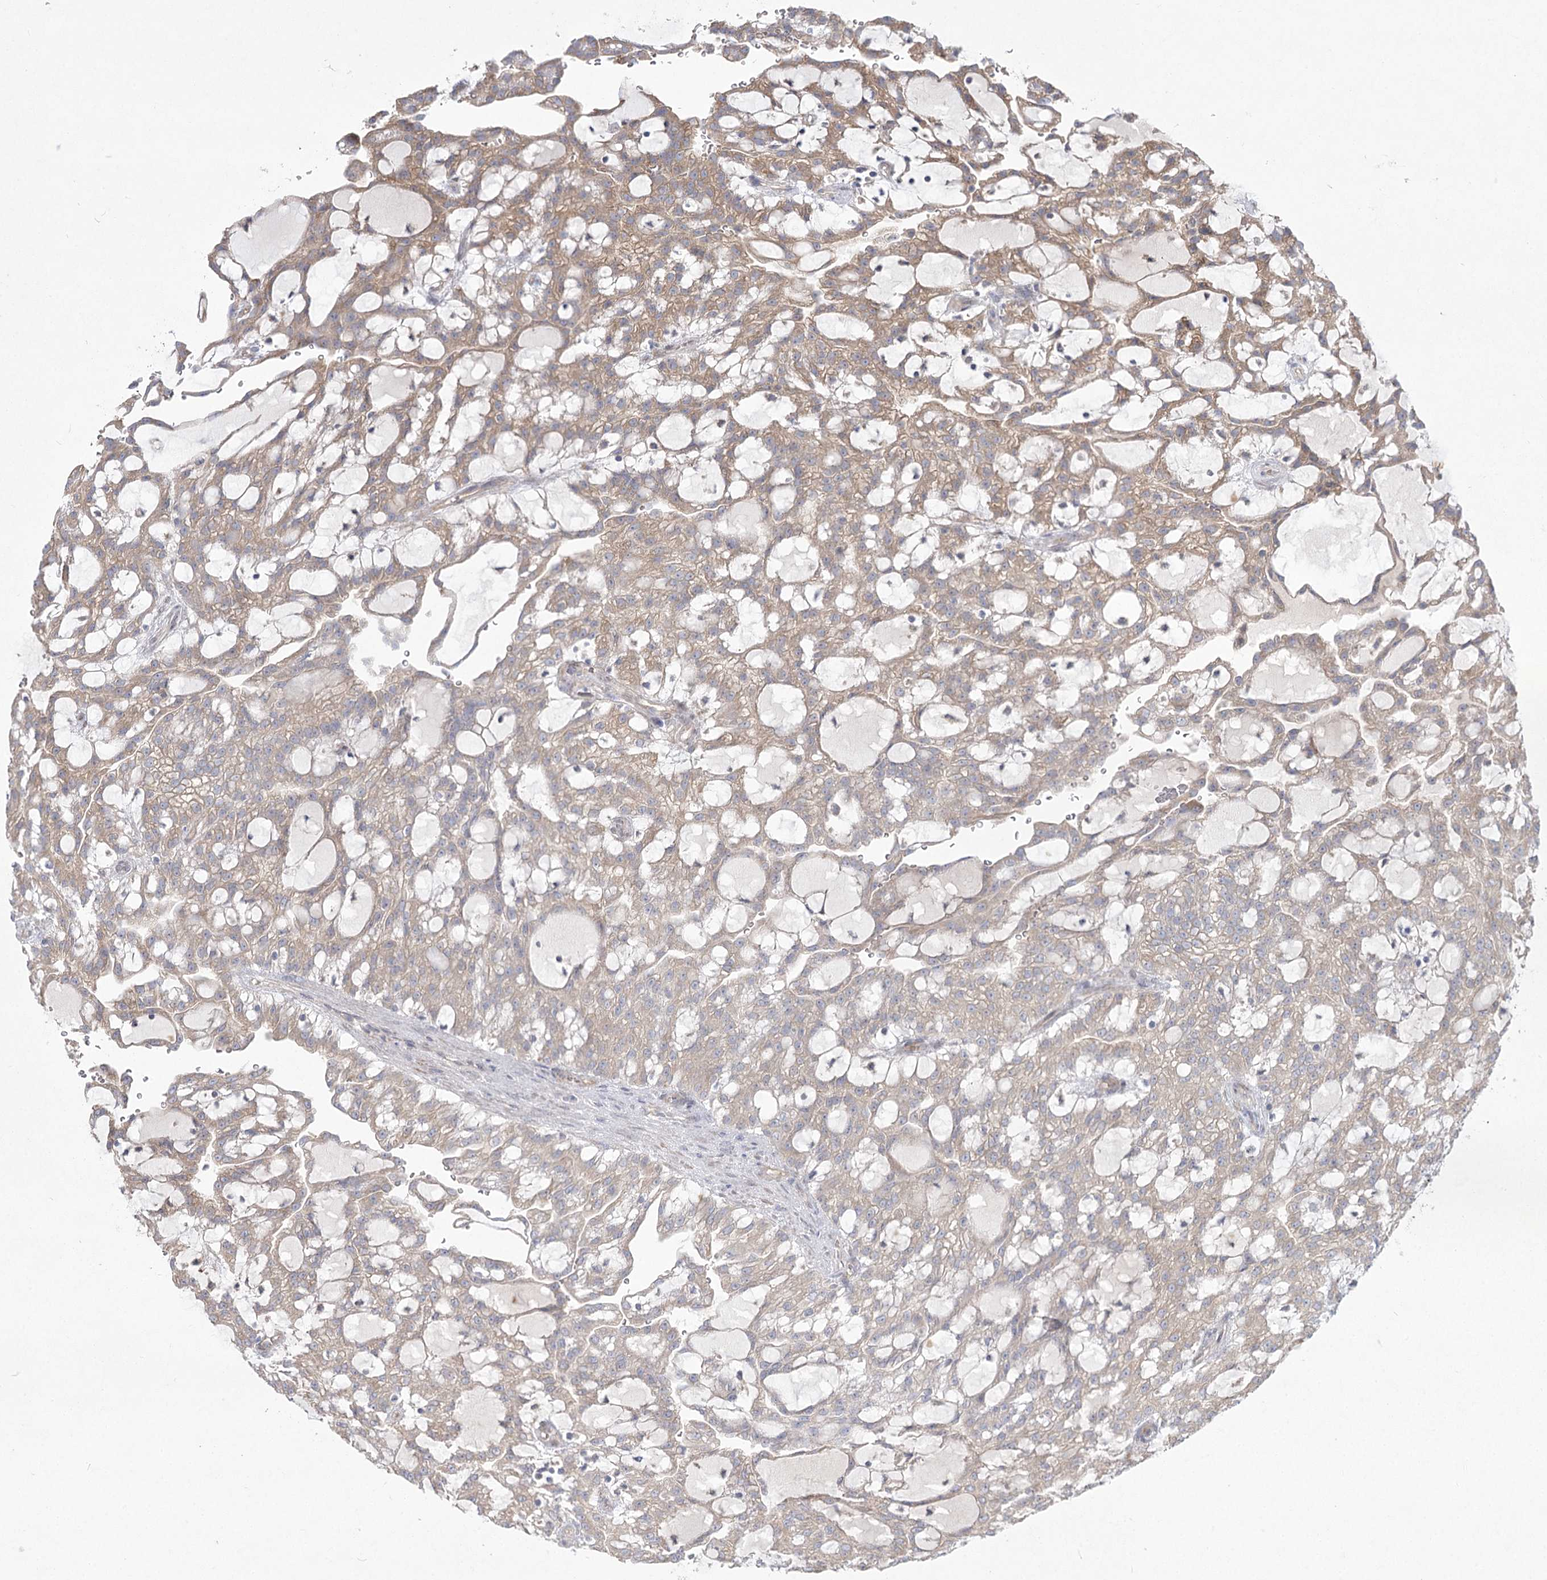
{"staining": {"intensity": "weak", "quantity": ">75%", "location": "cytoplasmic/membranous"}, "tissue": "renal cancer", "cell_type": "Tumor cells", "image_type": "cancer", "snomed": [{"axis": "morphology", "description": "Adenocarcinoma, NOS"}, {"axis": "topography", "description": "Kidney"}], "caption": "This photomicrograph demonstrates IHC staining of human renal adenocarcinoma, with low weak cytoplasmic/membranous positivity in approximately >75% of tumor cells.", "gene": "CAMTA1", "patient": {"sex": "male", "age": 63}}